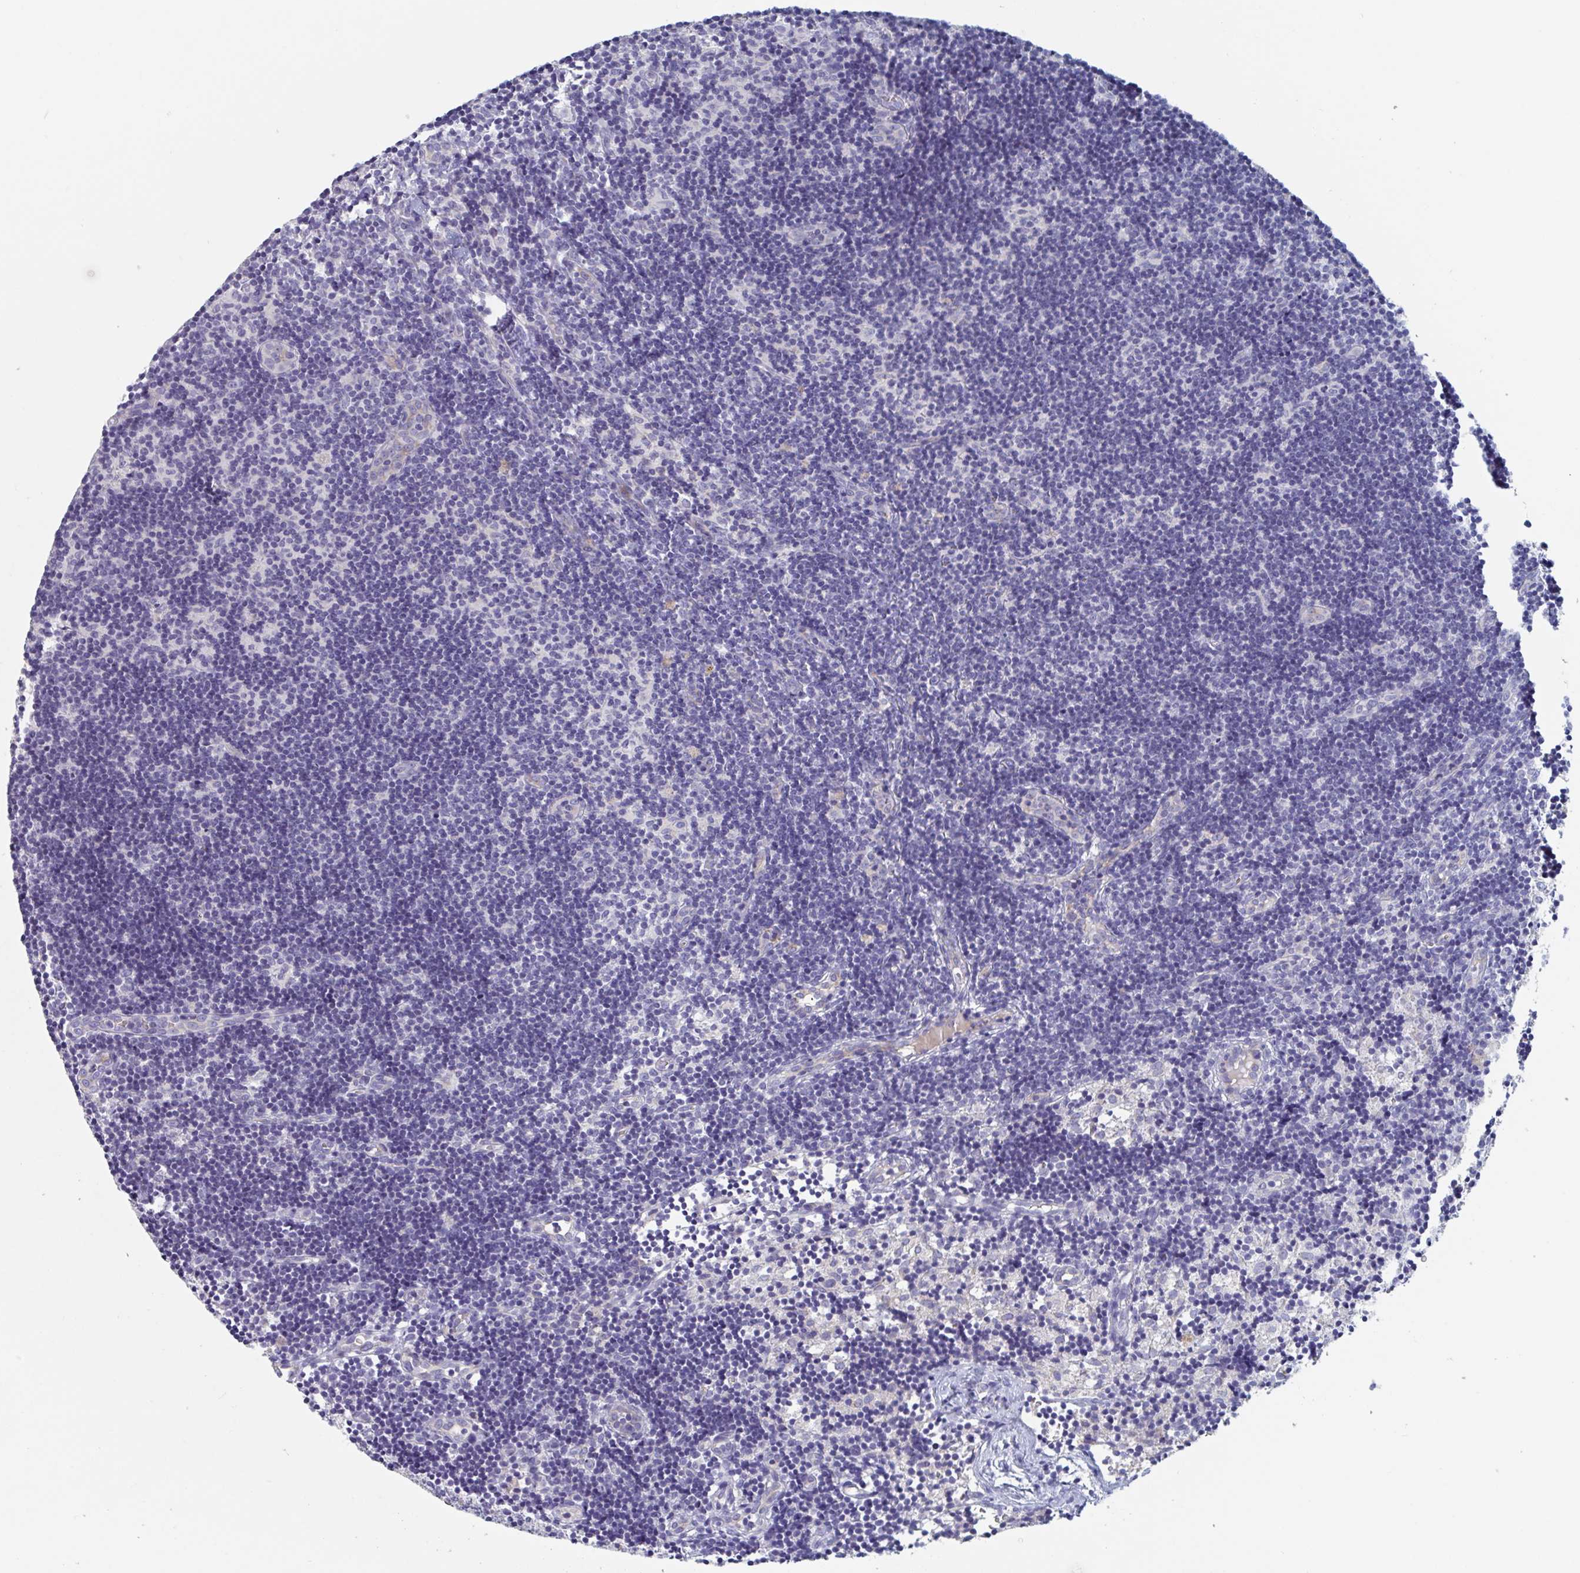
{"staining": {"intensity": "negative", "quantity": "none", "location": "none"}, "tissue": "lymph node", "cell_type": "Germinal center cells", "image_type": "normal", "snomed": [{"axis": "morphology", "description": "Normal tissue, NOS"}, {"axis": "topography", "description": "Lymph node"}], "caption": "Lymph node stained for a protein using IHC exhibits no expression germinal center cells.", "gene": "ABHD16A", "patient": {"sex": "female", "age": 31}}